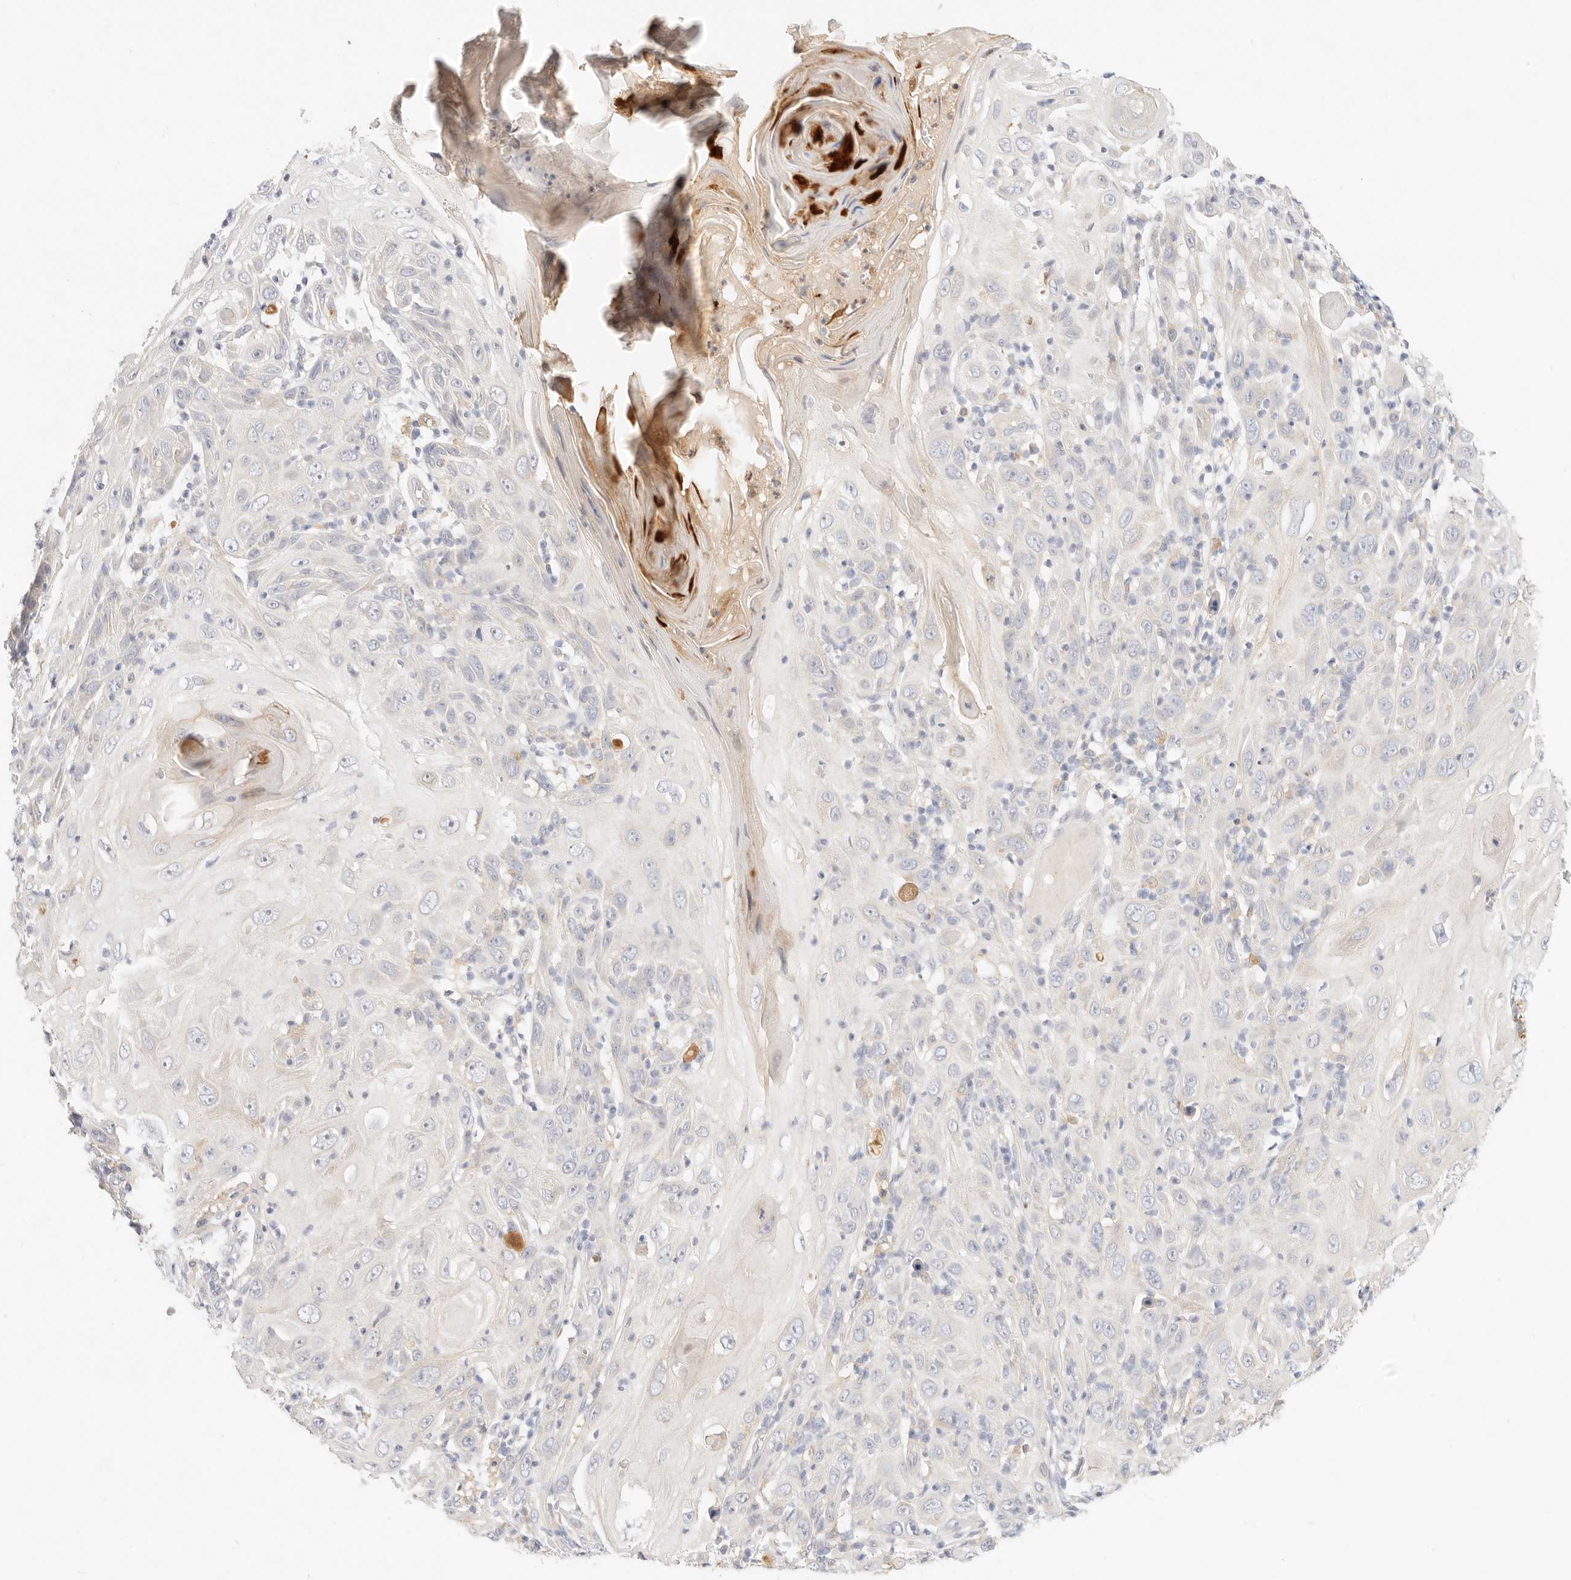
{"staining": {"intensity": "negative", "quantity": "none", "location": "none"}, "tissue": "skin cancer", "cell_type": "Tumor cells", "image_type": "cancer", "snomed": [{"axis": "morphology", "description": "Squamous cell carcinoma, NOS"}, {"axis": "topography", "description": "Skin"}], "caption": "This is an immunohistochemistry (IHC) image of skin cancer. There is no expression in tumor cells.", "gene": "ACOX1", "patient": {"sex": "female", "age": 88}}